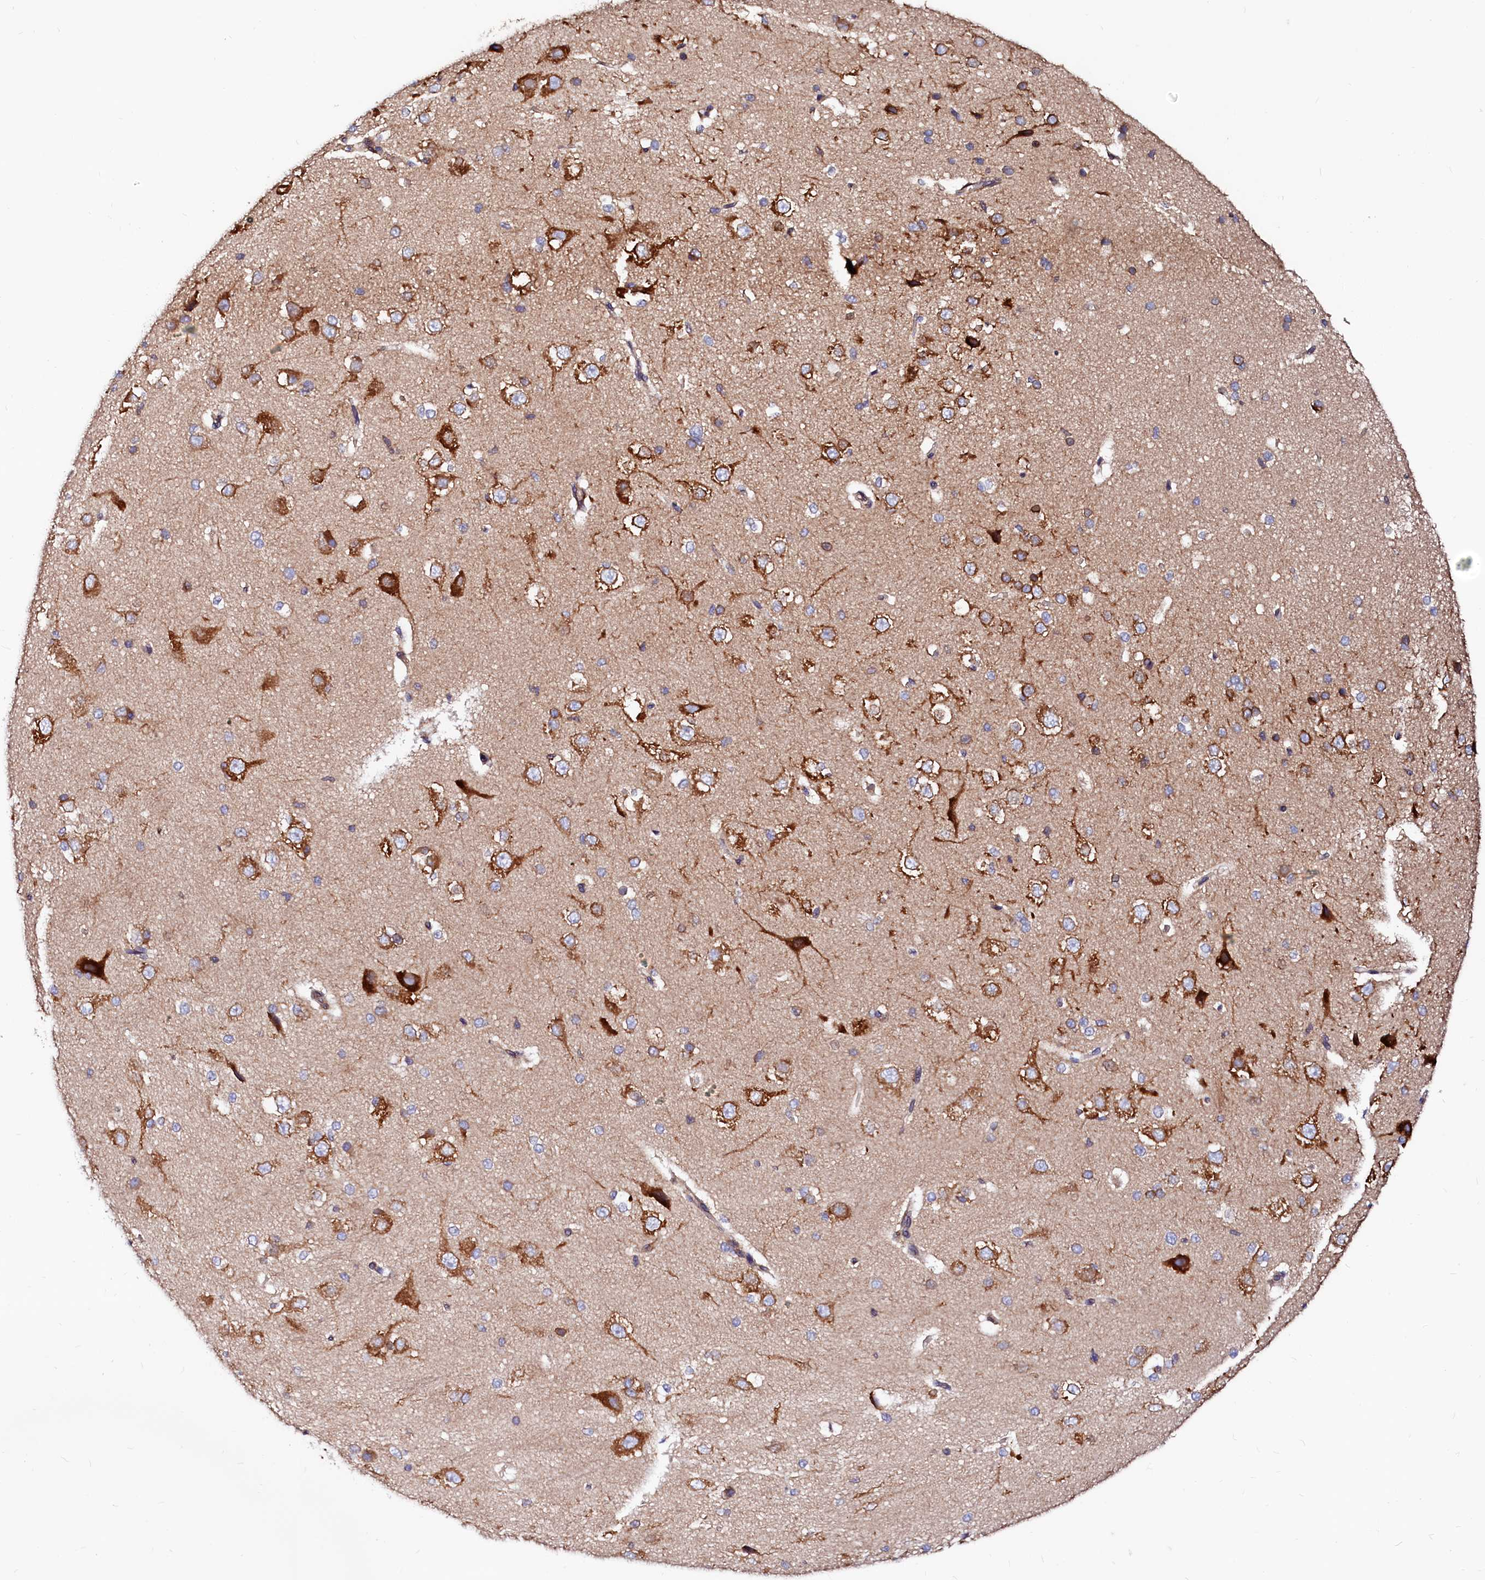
{"staining": {"intensity": "weak", "quantity": "<25%", "location": "cytoplasmic/membranous"}, "tissue": "cerebral cortex", "cell_type": "Endothelial cells", "image_type": "normal", "snomed": [{"axis": "morphology", "description": "Normal tissue, NOS"}, {"axis": "morphology", "description": "Developmental malformation"}, {"axis": "topography", "description": "Cerebral cortex"}], "caption": "IHC micrograph of benign cerebral cortex: human cerebral cortex stained with DAB (3,3'-diaminobenzidine) exhibits no significant protein positivity in endothelial cells.", "gene": "DERL1", "patient": {"sex": "female", "age": 30}}